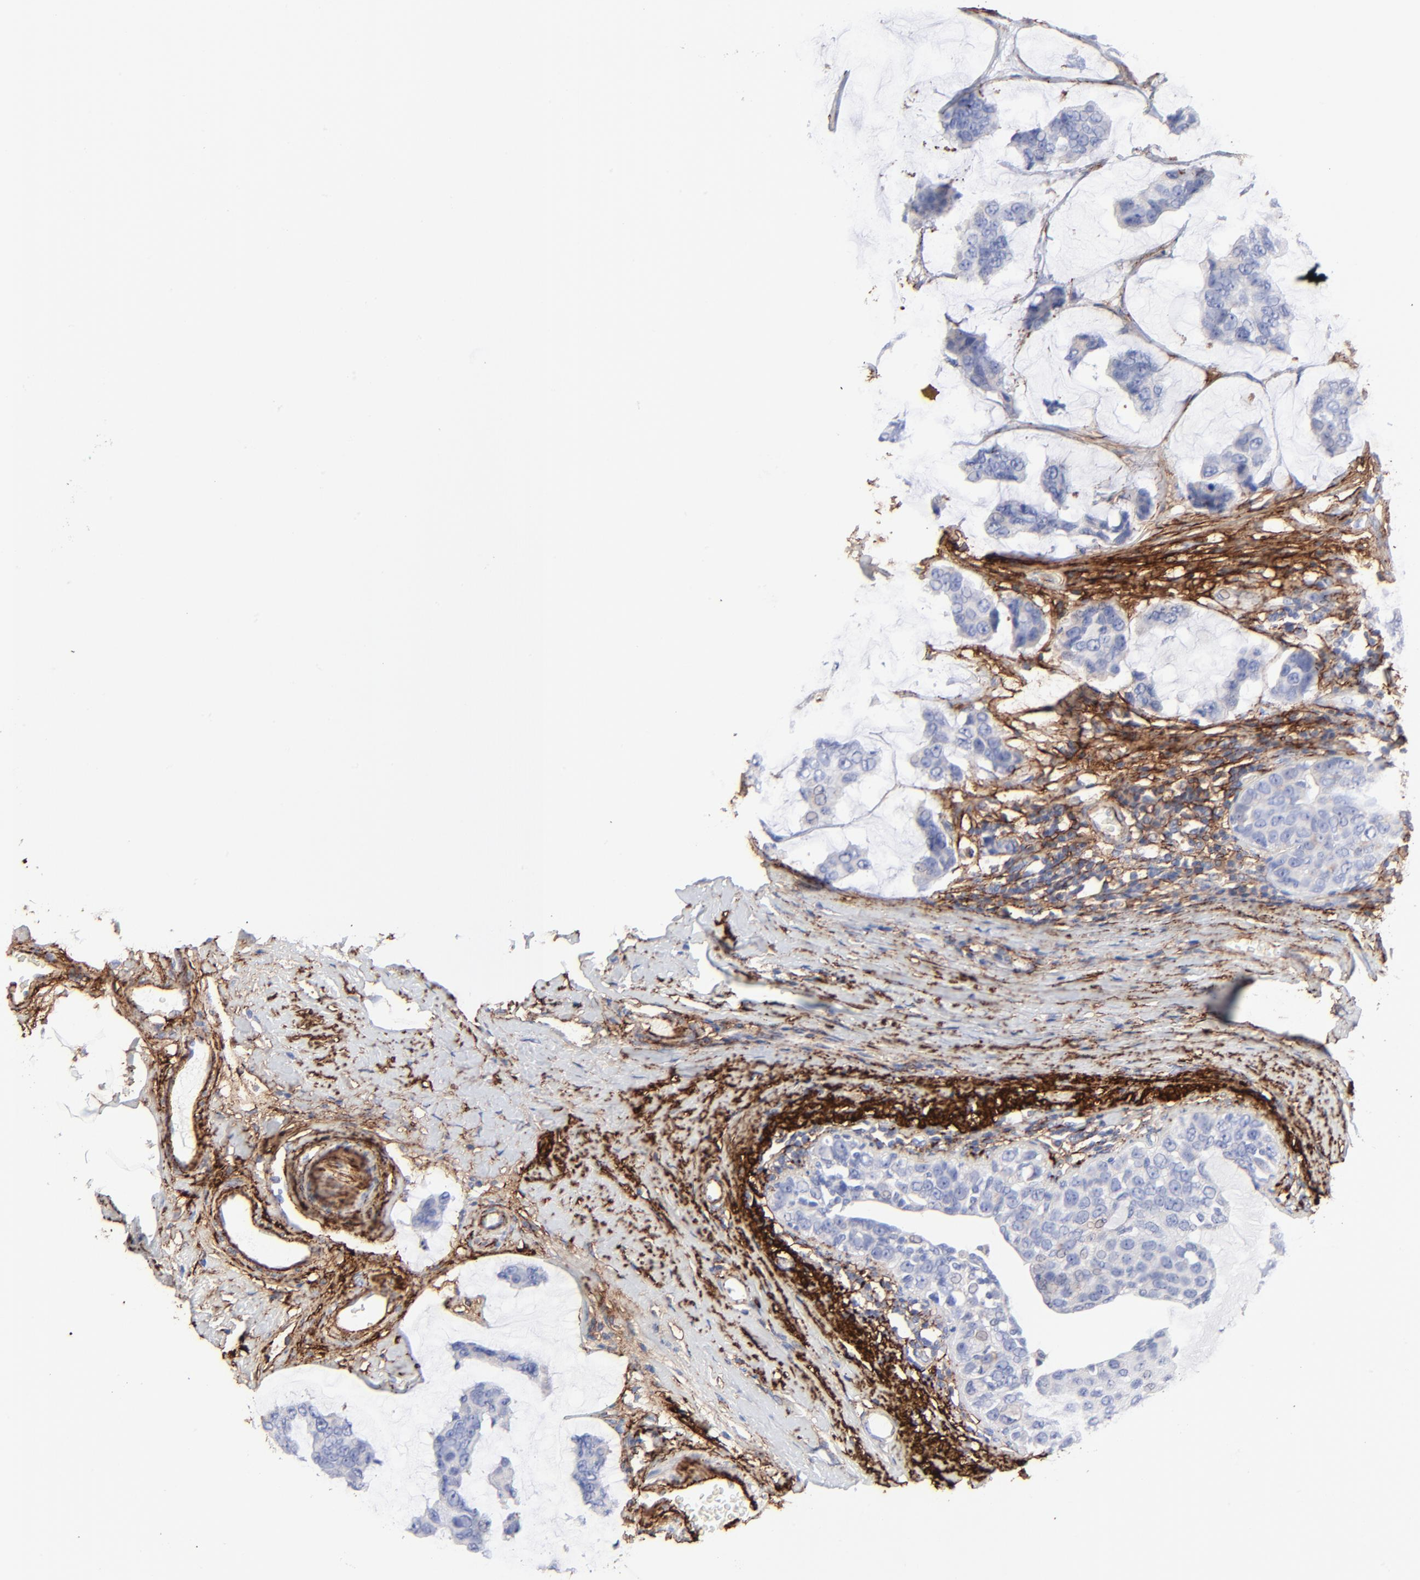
{"staining": {"intensity": "negative", "quantity": "none", "location": "none"}, "tissue": "breast cancer", "cell_type": "Tumor cells", "image_type": "cancer", "snomed": [{"axis": "morphology", "description": "Normal tissue, NOS"}, {"axis": "morphology", "description": "Duct carcinoma"}, {"axis": "topography", "description": "Breast"}], "caption": "Human breast invasive ductal carcinoma stained for a protein using IHC reveals no staining in tumor cells.", "gene": "FBLN2", "patient": {"sex": "female", "age": 50}}